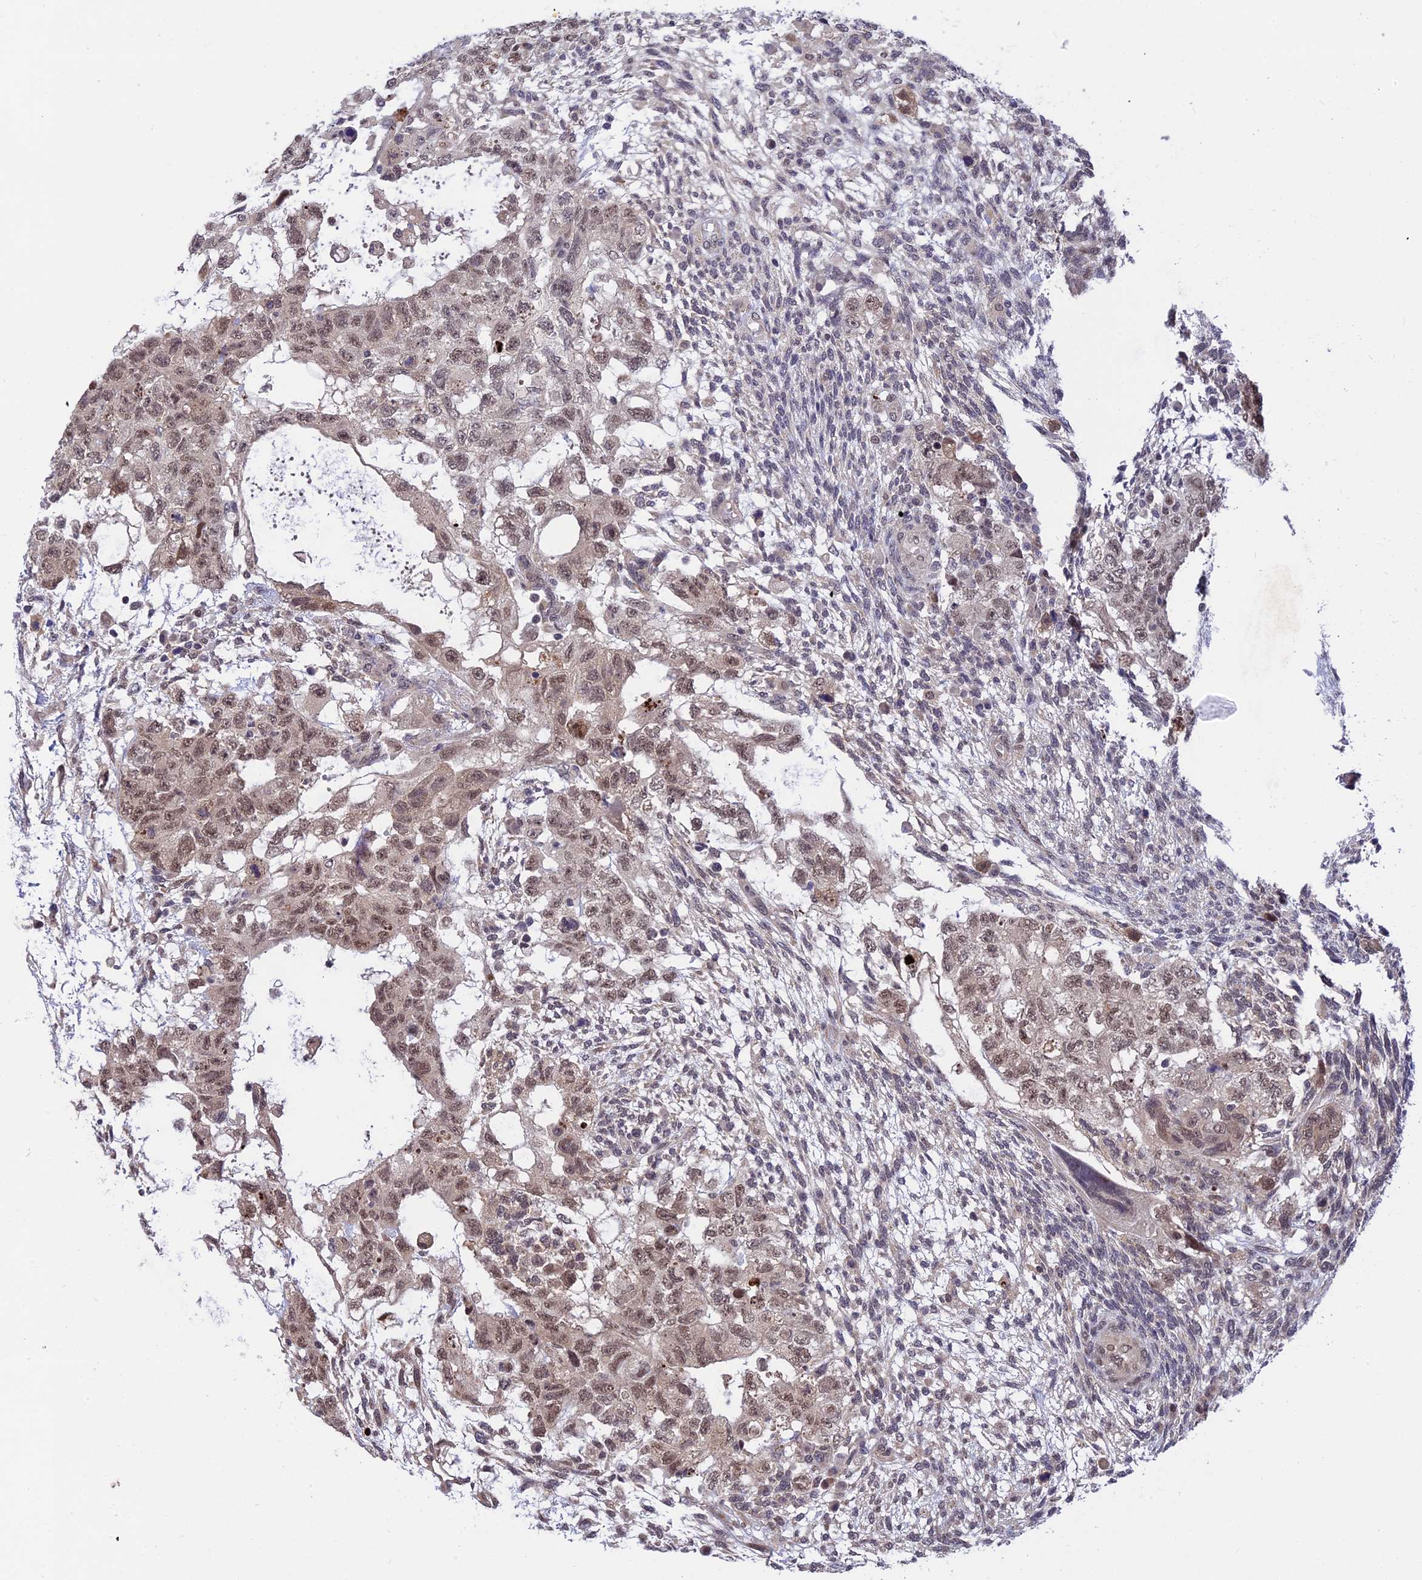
{"staining": {"intensity": "weak", "quantity": ">75%", "location": "nuclear"}, "tissue": "testis cancer", "cell_type": "Tumor cells", "image_type": "cancer", "snomed": [{"axis": "morphology", "description": "Normal tissue, NOS"}, {"axis": "morphology", "description": "Carcinoma, Embryonal, NOS"}, {"axis": "topography", "description": "Testis"}], "caption": "DAB (3,3'-diaminobenzidine) immunohistochemical staining of testis embryonal carcinoma reveals weak nuclear protein staining in approximately >75% of tumor cells.", "gene": "POLR2C", "patient": {"sex": "male", "age": 36}}